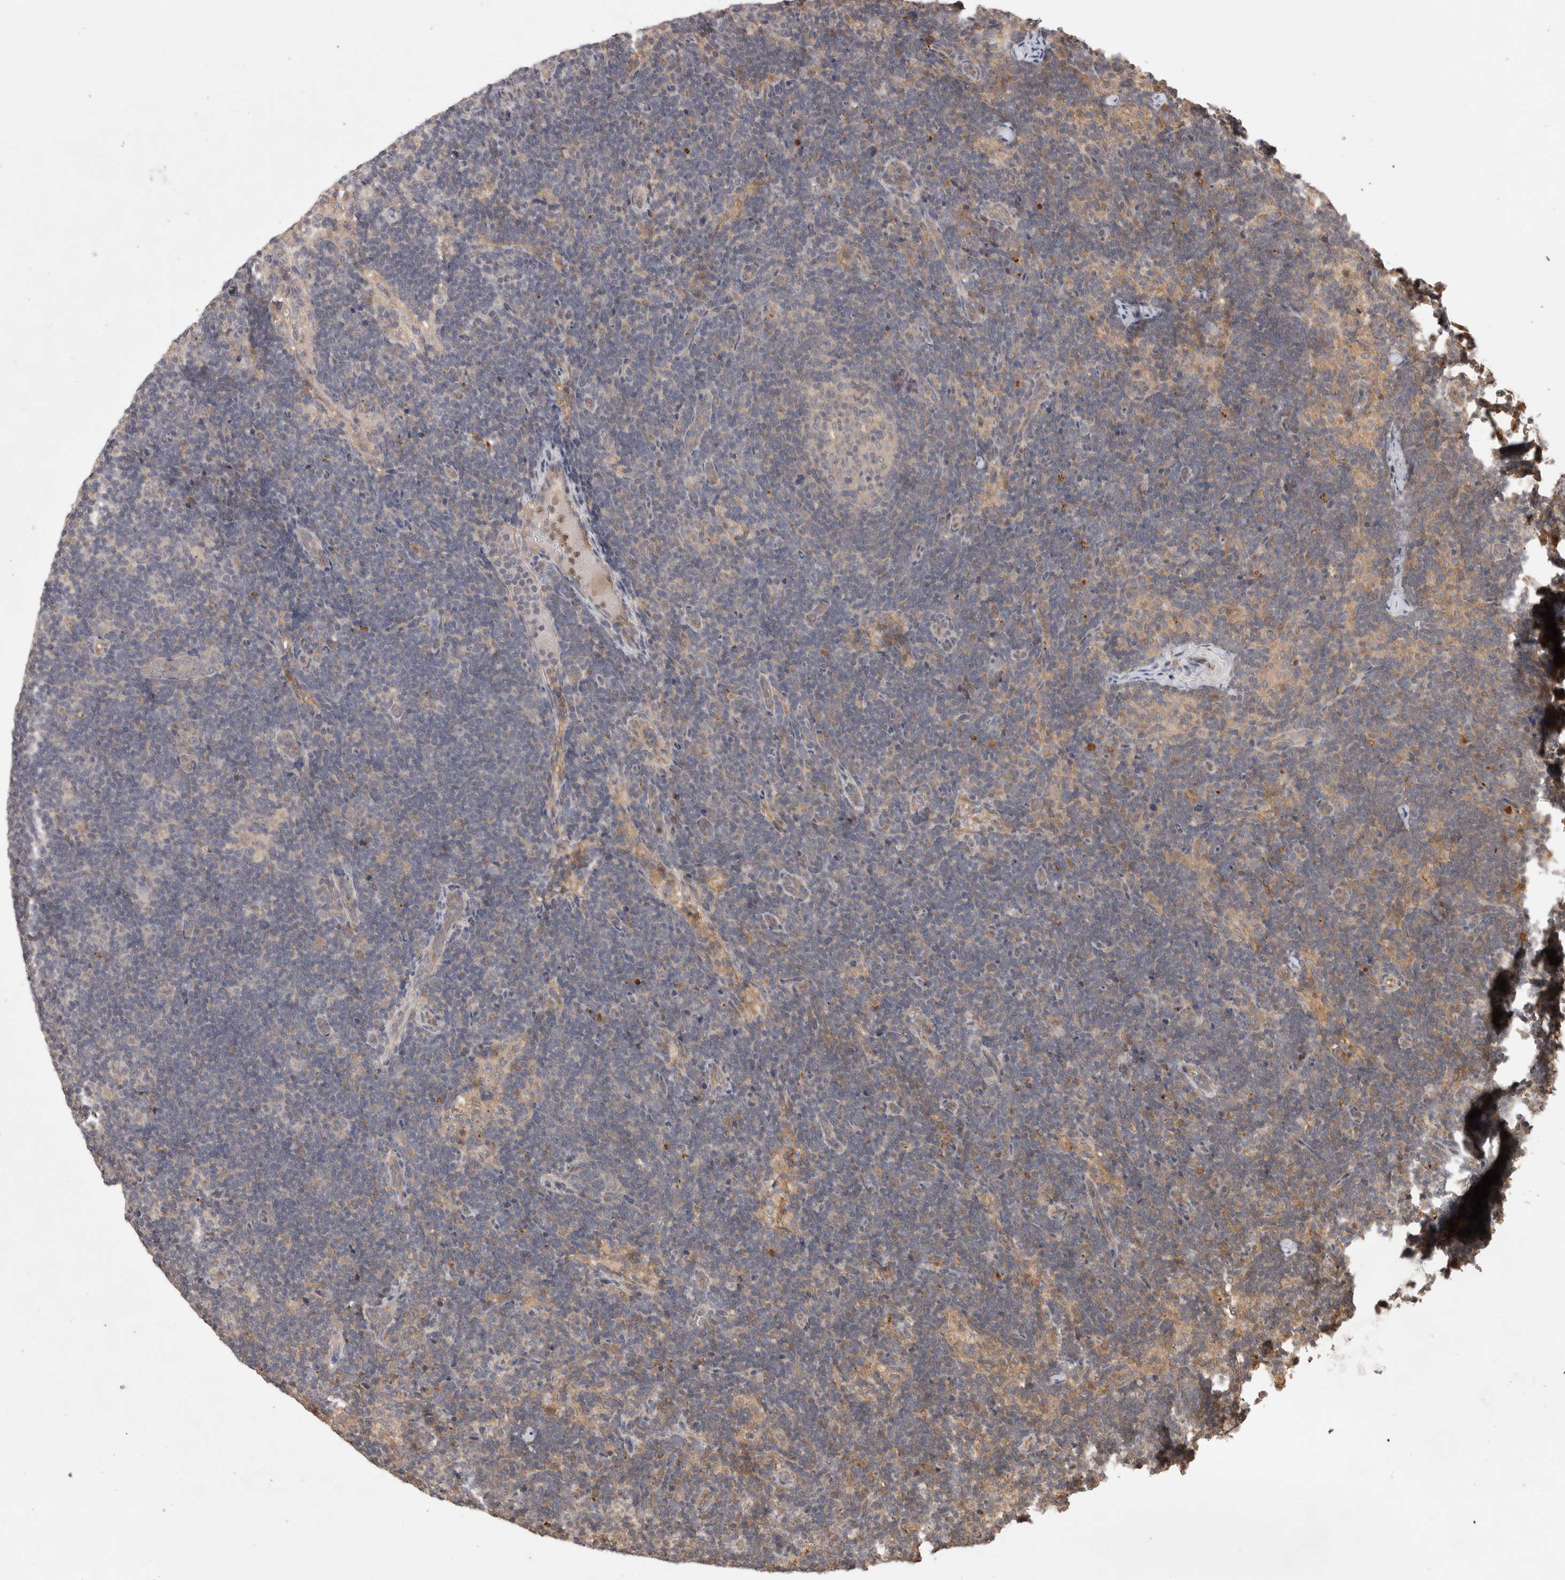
{"staining": {"intensity": "negative", "quantity": "none", "location": "none"}, "tissue": "lymph node", "cell_type": "Germinal center cells", "image_type": "normal", "snomed": [{"axis": "morphology", "description": "Normal tissue, NOS"}, {"axis": "topography", "description": "Lymph node"}], "caption": "An immunohistochemistry photomicrograph of unremarkable lymph node is shown. There is no staining in germinal center cells of lymph node.", "gene": "PRMT3", "patient": {"sex": "female", "age": 22}}